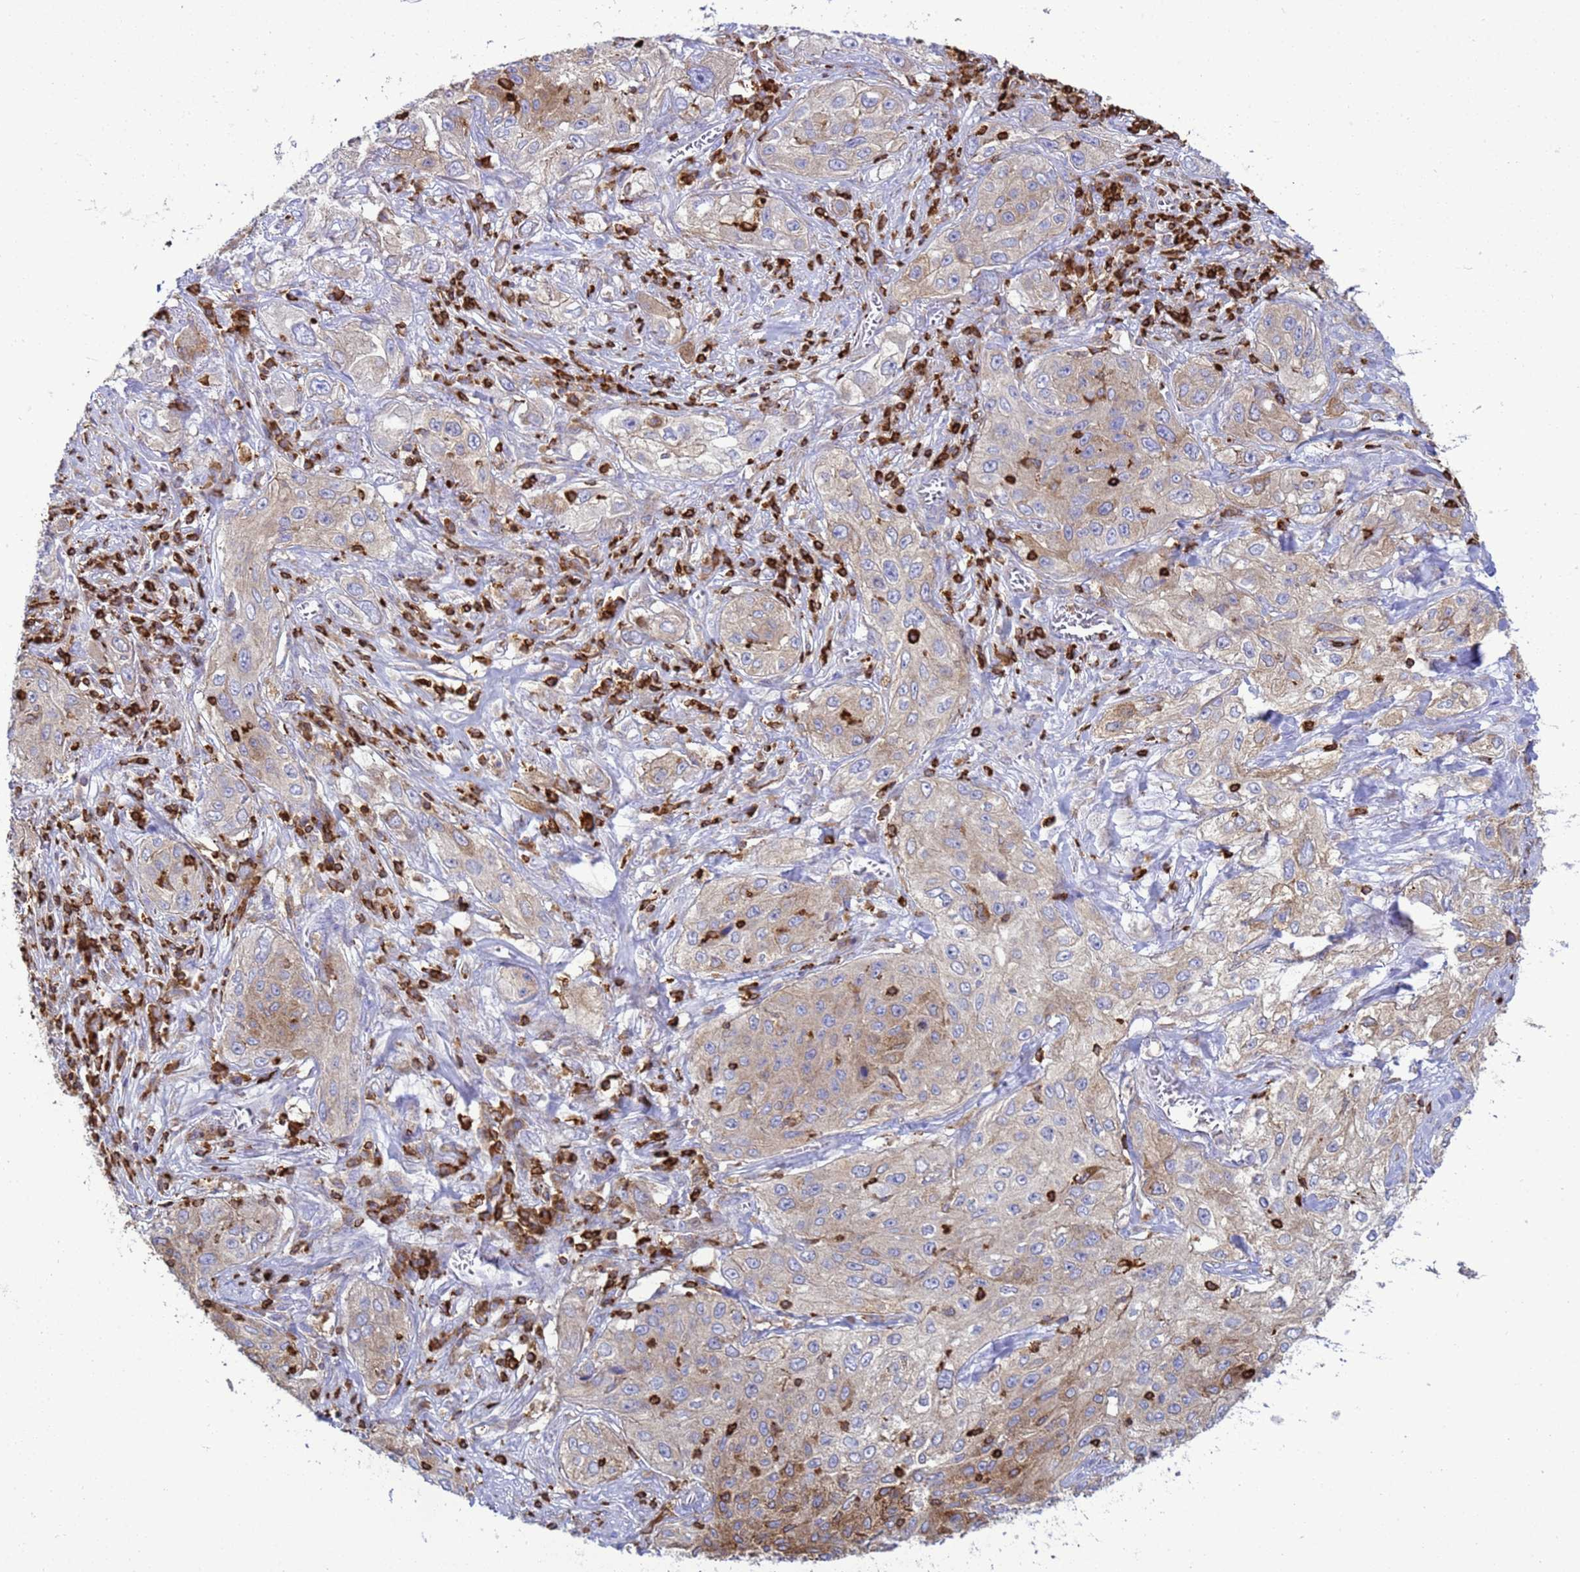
{"staining": {"intensity": "moderate", "quantity": "25%-75%", "location": "cytoplasmic/membranous"}, "tissue": "lung cancer", "cell_type": "Tumor cells", "image_type": "cancer", "snomed": [{"axis": "morphology", "description": "Squamous cell carcinoma, NOS"}, {"axis": "topography", "description": "Lung"}], "caption": "This image reveals immunohistochemistry staining of human squamous cell carcinoma (lung), with medium moderate cytoplasmic/membranous expression in about 25%-75% of tumor cells.", "gene": "EZR", "patient": {"sex": "female", "age": 69}}